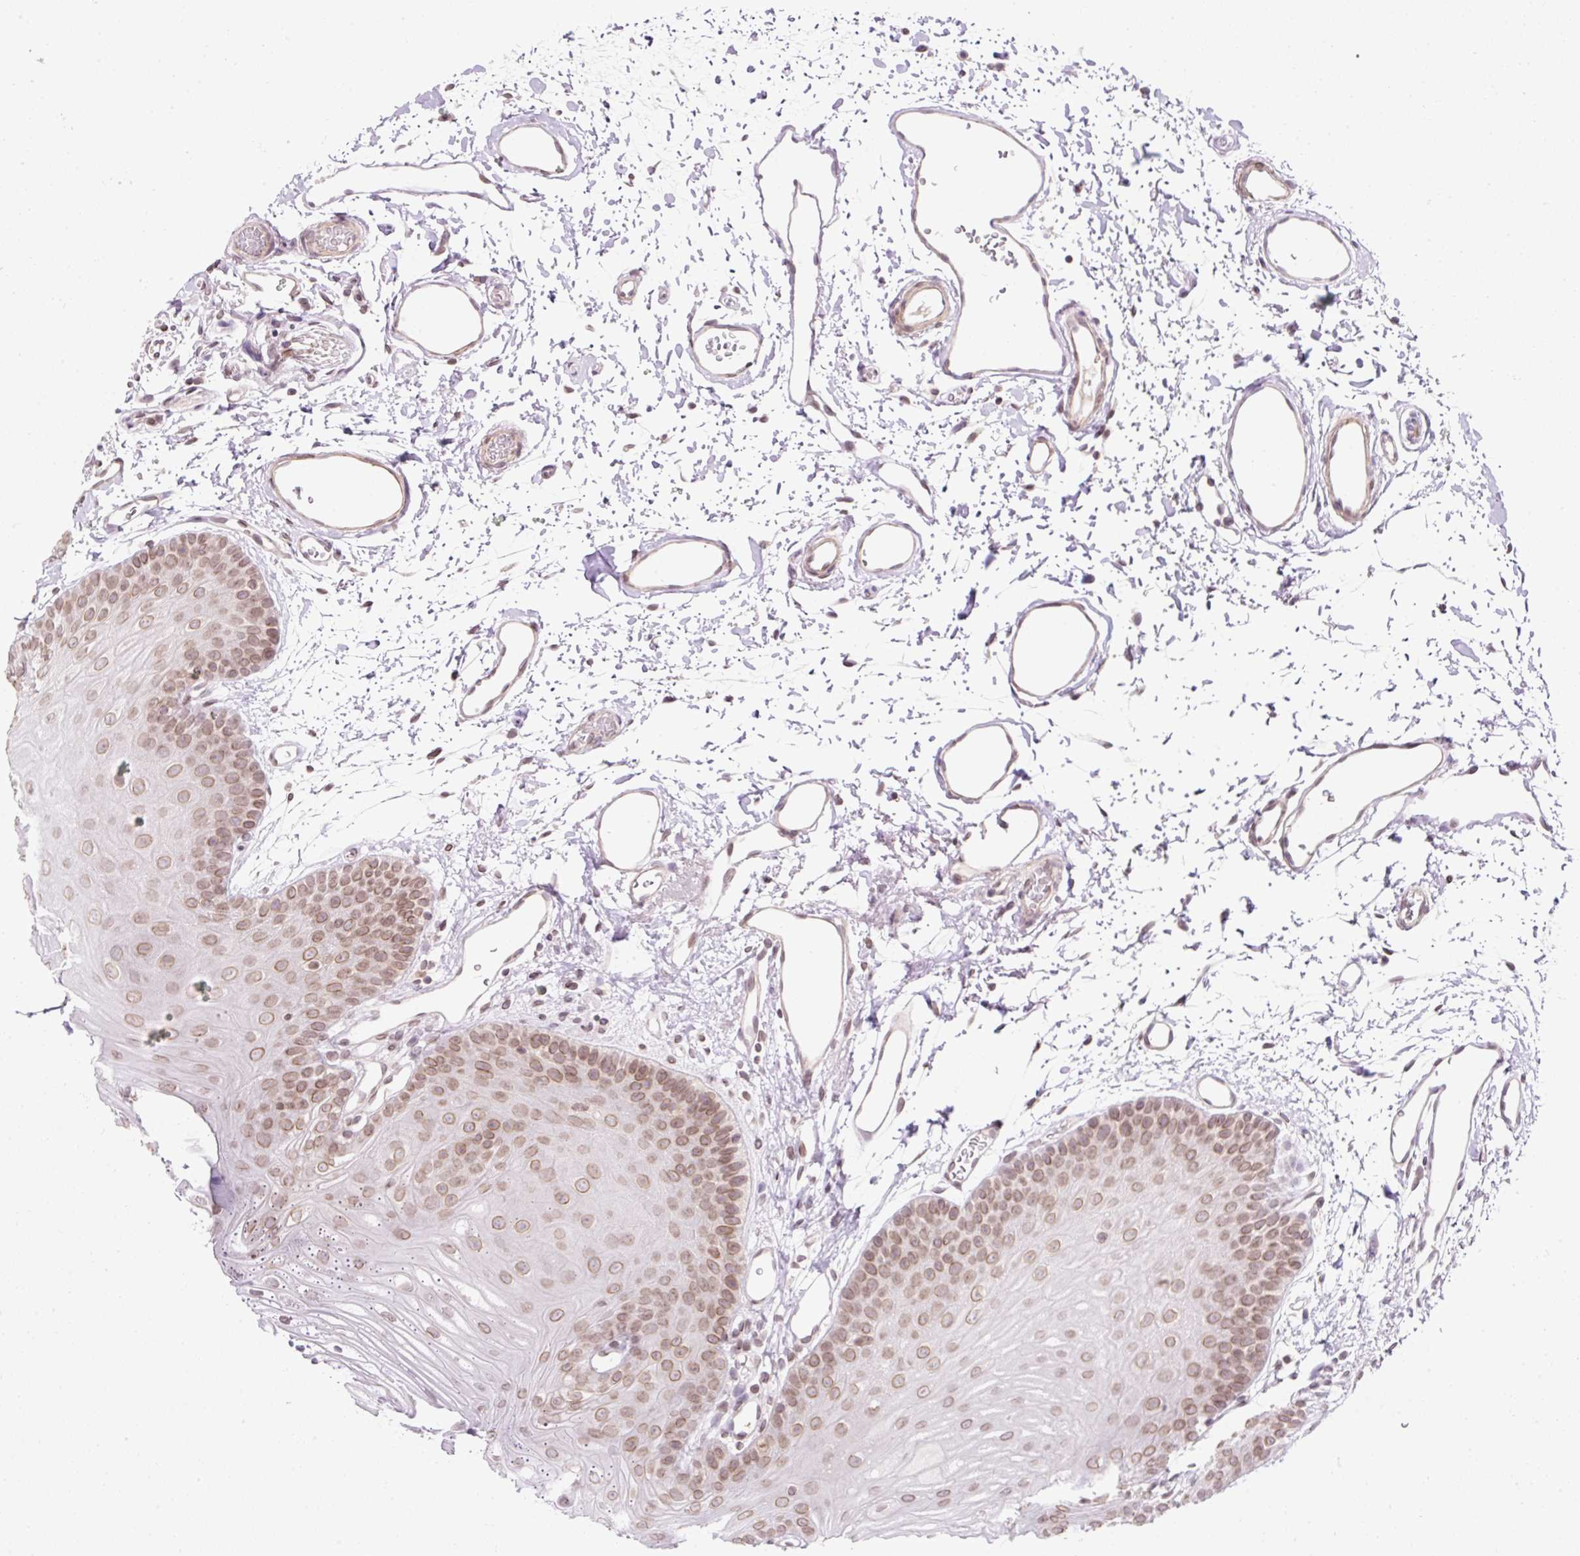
{"staining": {"intensity": "moderate", "quantity": ">75%", "location": "cytoplasmic/membranous,nuclear"}, "tissue": "oral mucosa", "cell_type": "Squamous epithelial cells", "image_type": "normal", "snomed": [{"axis": "morphology", "description": "Normal tissue, NOS"}, {"axis": "morphology", "description": "Squamous cell carcinoma, NOS"}, {"axis": "topography", "description": "Oral tissue"}, {"axis": "topography", "description": "Head-Neck"}], "caption": "High-power microscopy captured an immunohistochemistry (IHC) photomicrograph of normal oral mucosa, revealing moderate cytoplasmic/membranous,nuclear expression in about >75% of squamous epithelial cells. The staining is performed using DAB brown chromogen to label protein expression. The nuclei are counter-stained blue using hematoxylin.", "gene": "ZNF610", "patient": {"sex": "female", "age": 81}}